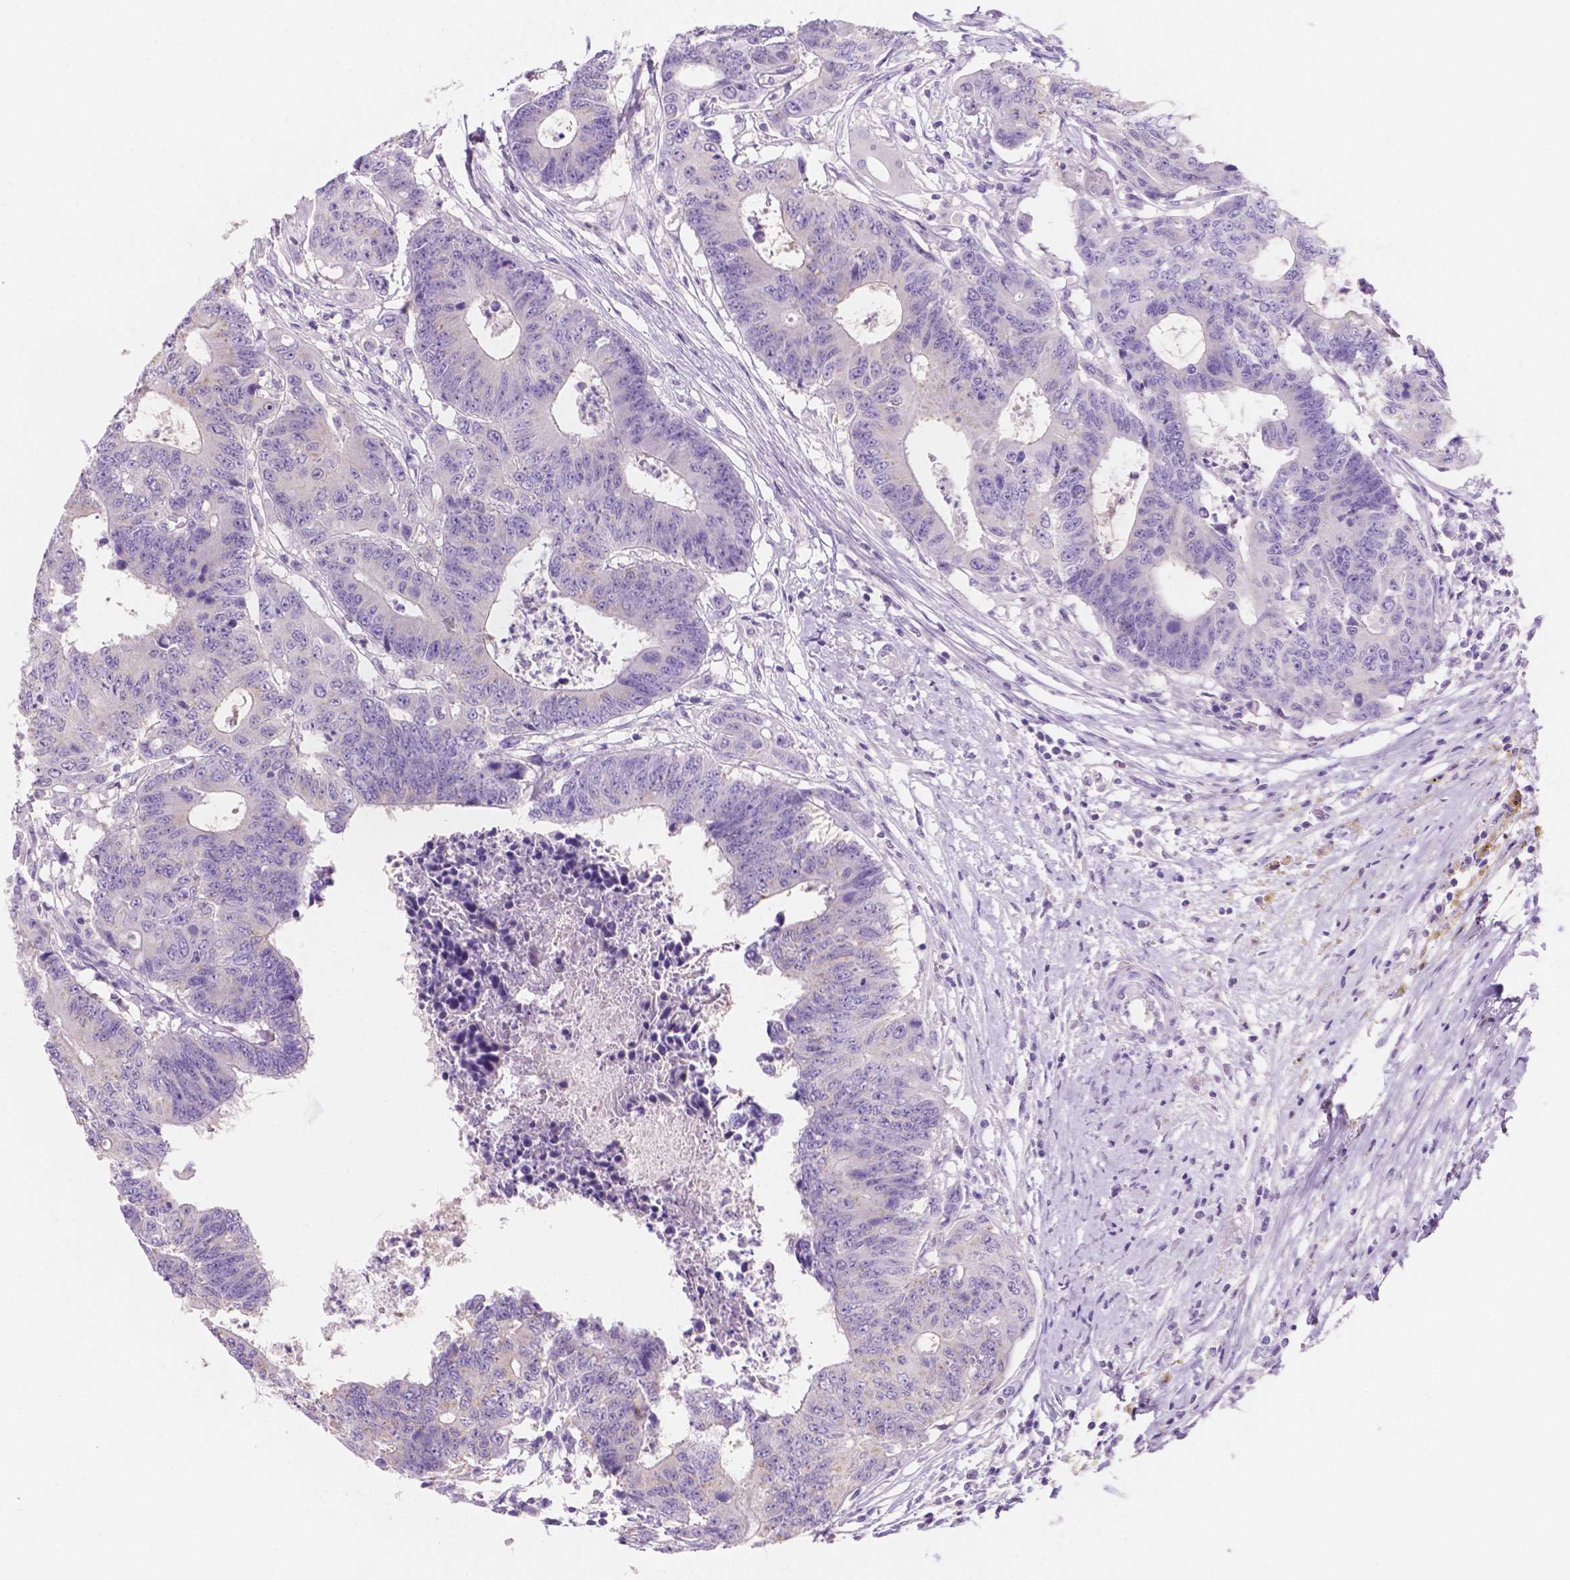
{"staining": {"intensity": "negative", "quantity": "none", "location": "none"}, "tissue": "colorectal cancer", "cell_type": "Tumor cells", "image_type": "cancer", "snomed": [{"axis": "morphology", "description": "Adenocarcinoma, NOS"}, {"axis": "topography", "description": "Colon"}], "caption": "A histopathology image of human adenocarcinoma (colorectal) is negative for staining in tumor cells.", "gene": "SBSN", "patient": {"sex": "female", "age": 48}}